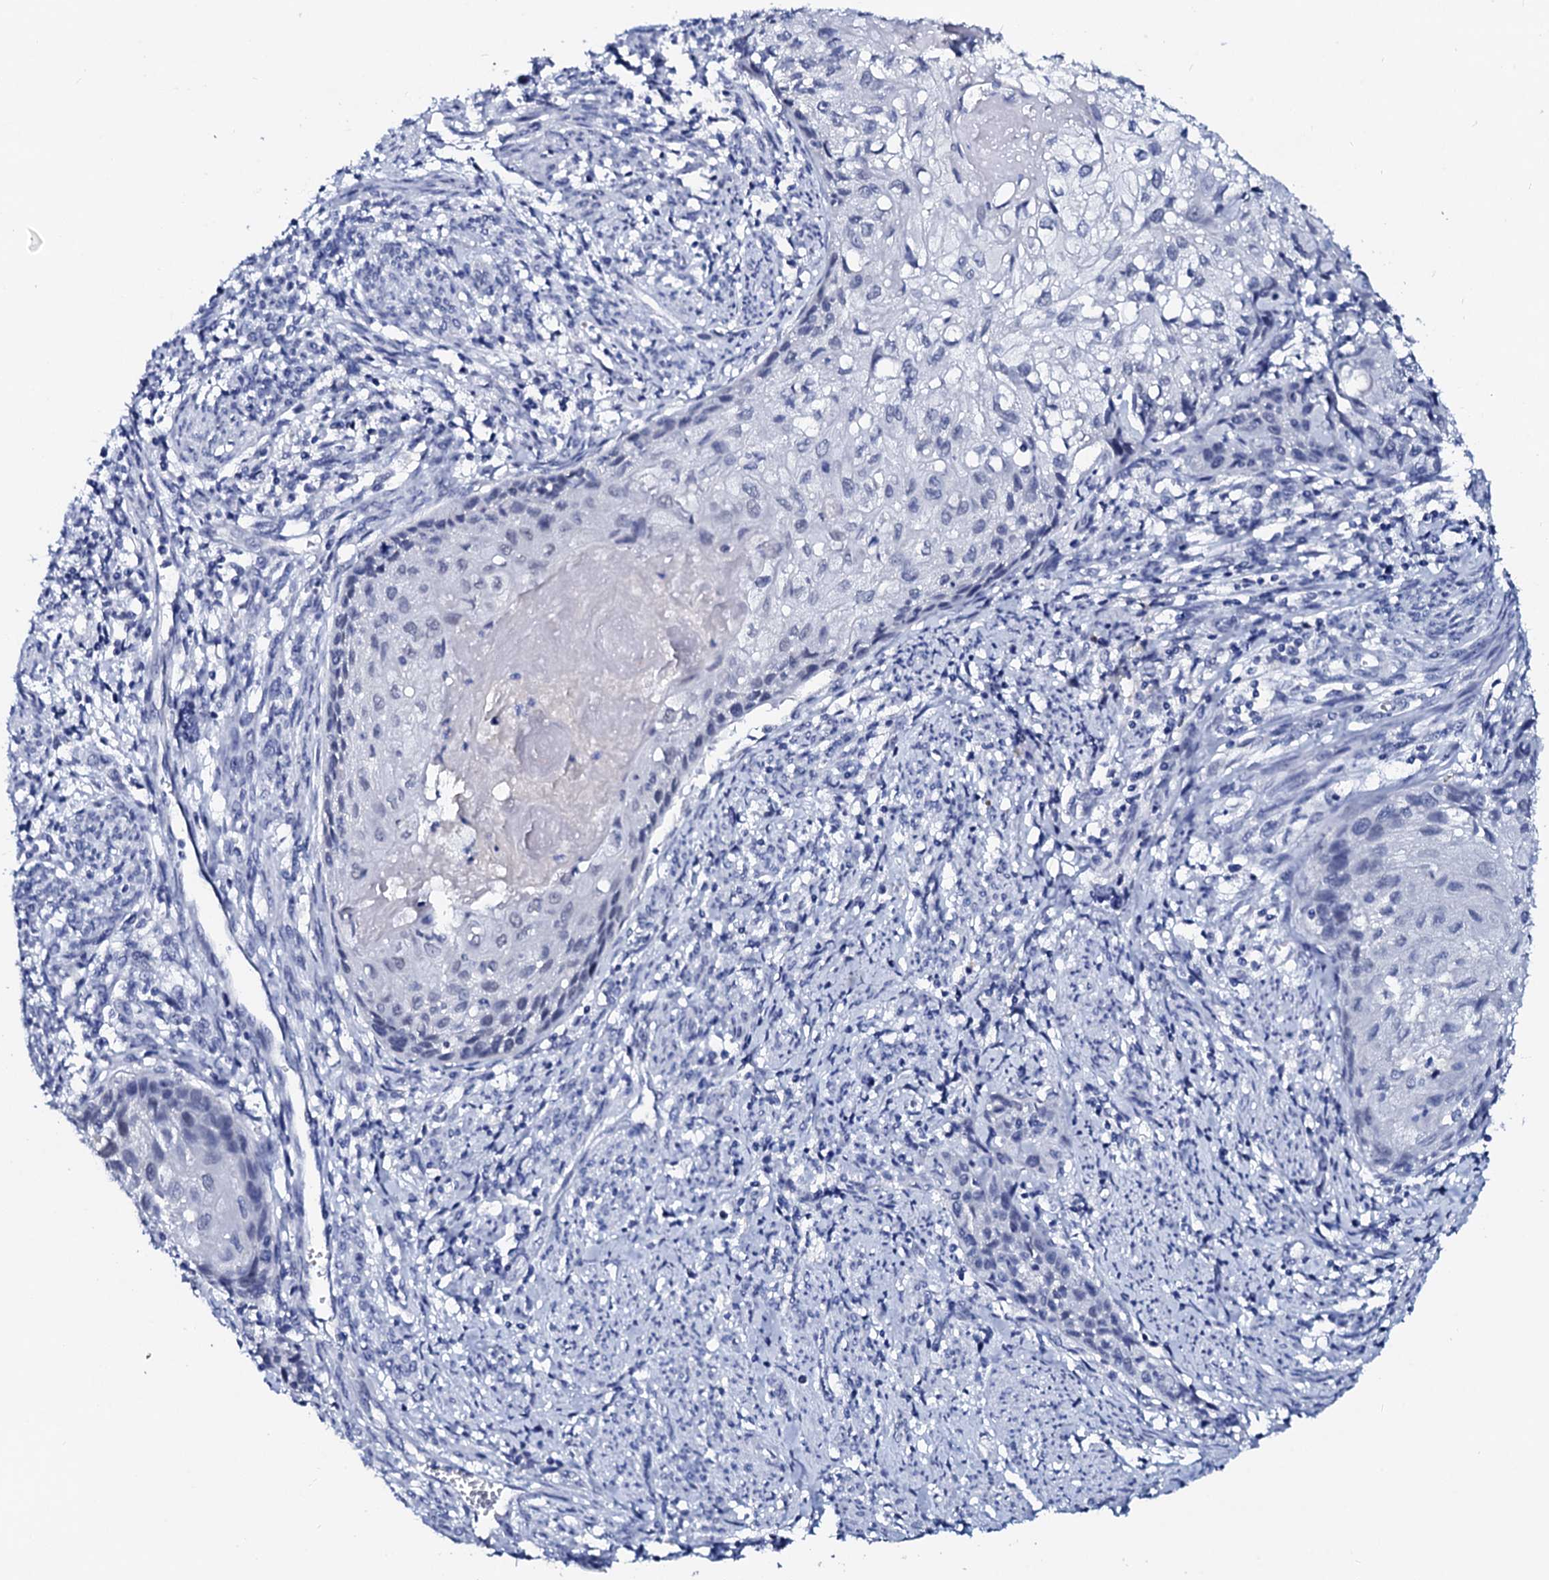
{"staining": {"intensity": "negative", "quantity": "none", "location": "none"}, "tissue": "cervical cancer", "cell_type": "Tumor cells", "image_type": "cancer", "snomed": [{"axis": "morphology", "description": "Squamous cell carcinoma, NOS"}, {"axis": "topography", "description": "Cervix"}], "caption": "High magnification brightfield microscopy of cervical squamous cell carcinoma stained with DAB (3,3'-diaminobenzidine) (brown) and counterstained with hematoxylin (blue): tumor cells show no significant staining. (DAB (3,3'-diaminobenzidine) IHC visualized using brightfield microscopy, high magnification).", "gene": "SPATA19", "patient": {"sex": "female", "age": 67}}